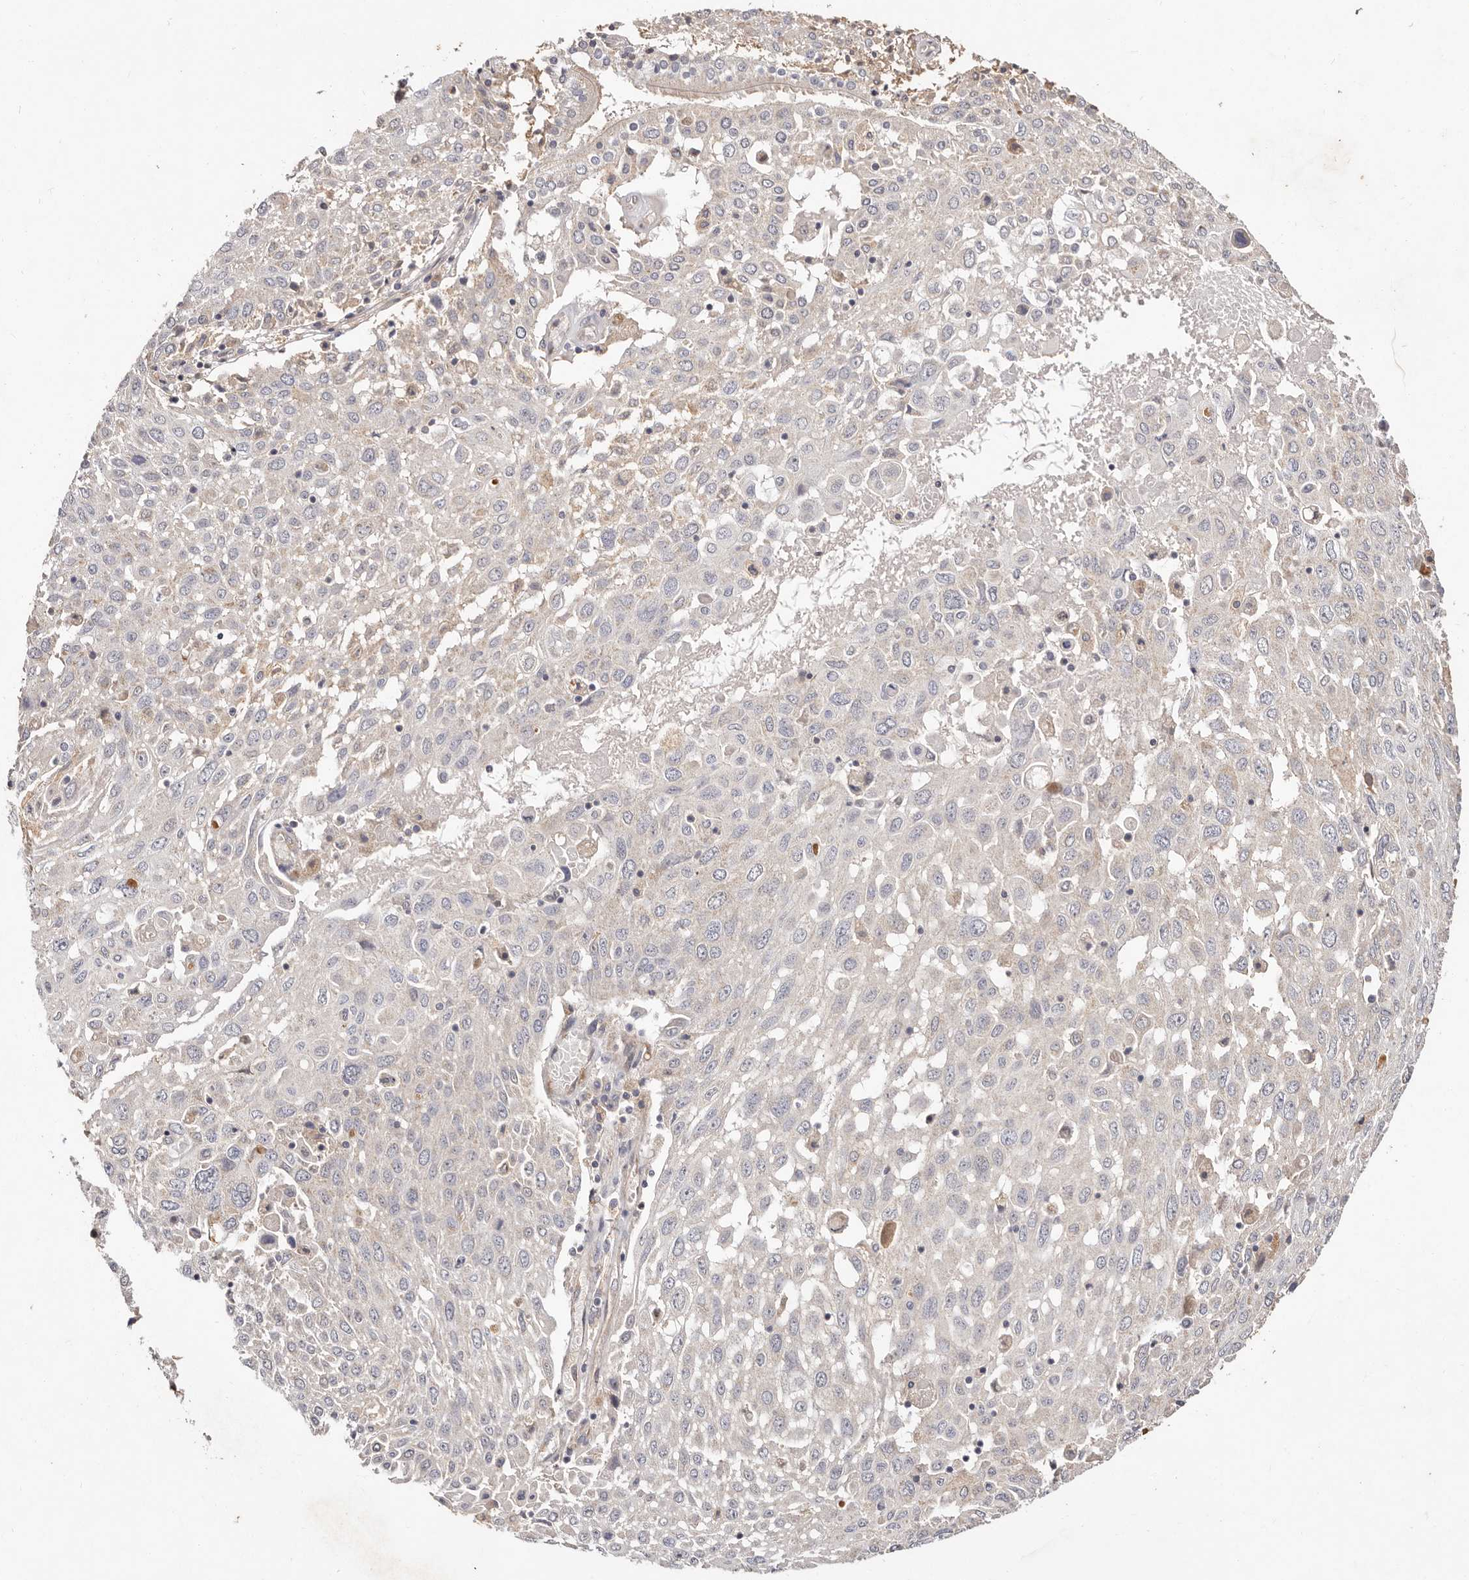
{"staining": {"intensity": "negative", "quantity": "none", "location": "none"}, "tissue": "lung cancer", "cell_type": "Tumor cells", "image_type": "cancer", "snomed": [{"axis": "morphology", "description": "Squamous cell carcinoma, NOS"}, {"axis": "topography", "description": "Lung"}], "caption": "This micrograph is of lung cancer (squamous cell carcinoma) stained with IHC to label a protein in brown with the nuclei are counter-stained blue. There is no staining in tumor cells.", "gene": "THBS3", "patient": {"sex": "male", "age": 65}}